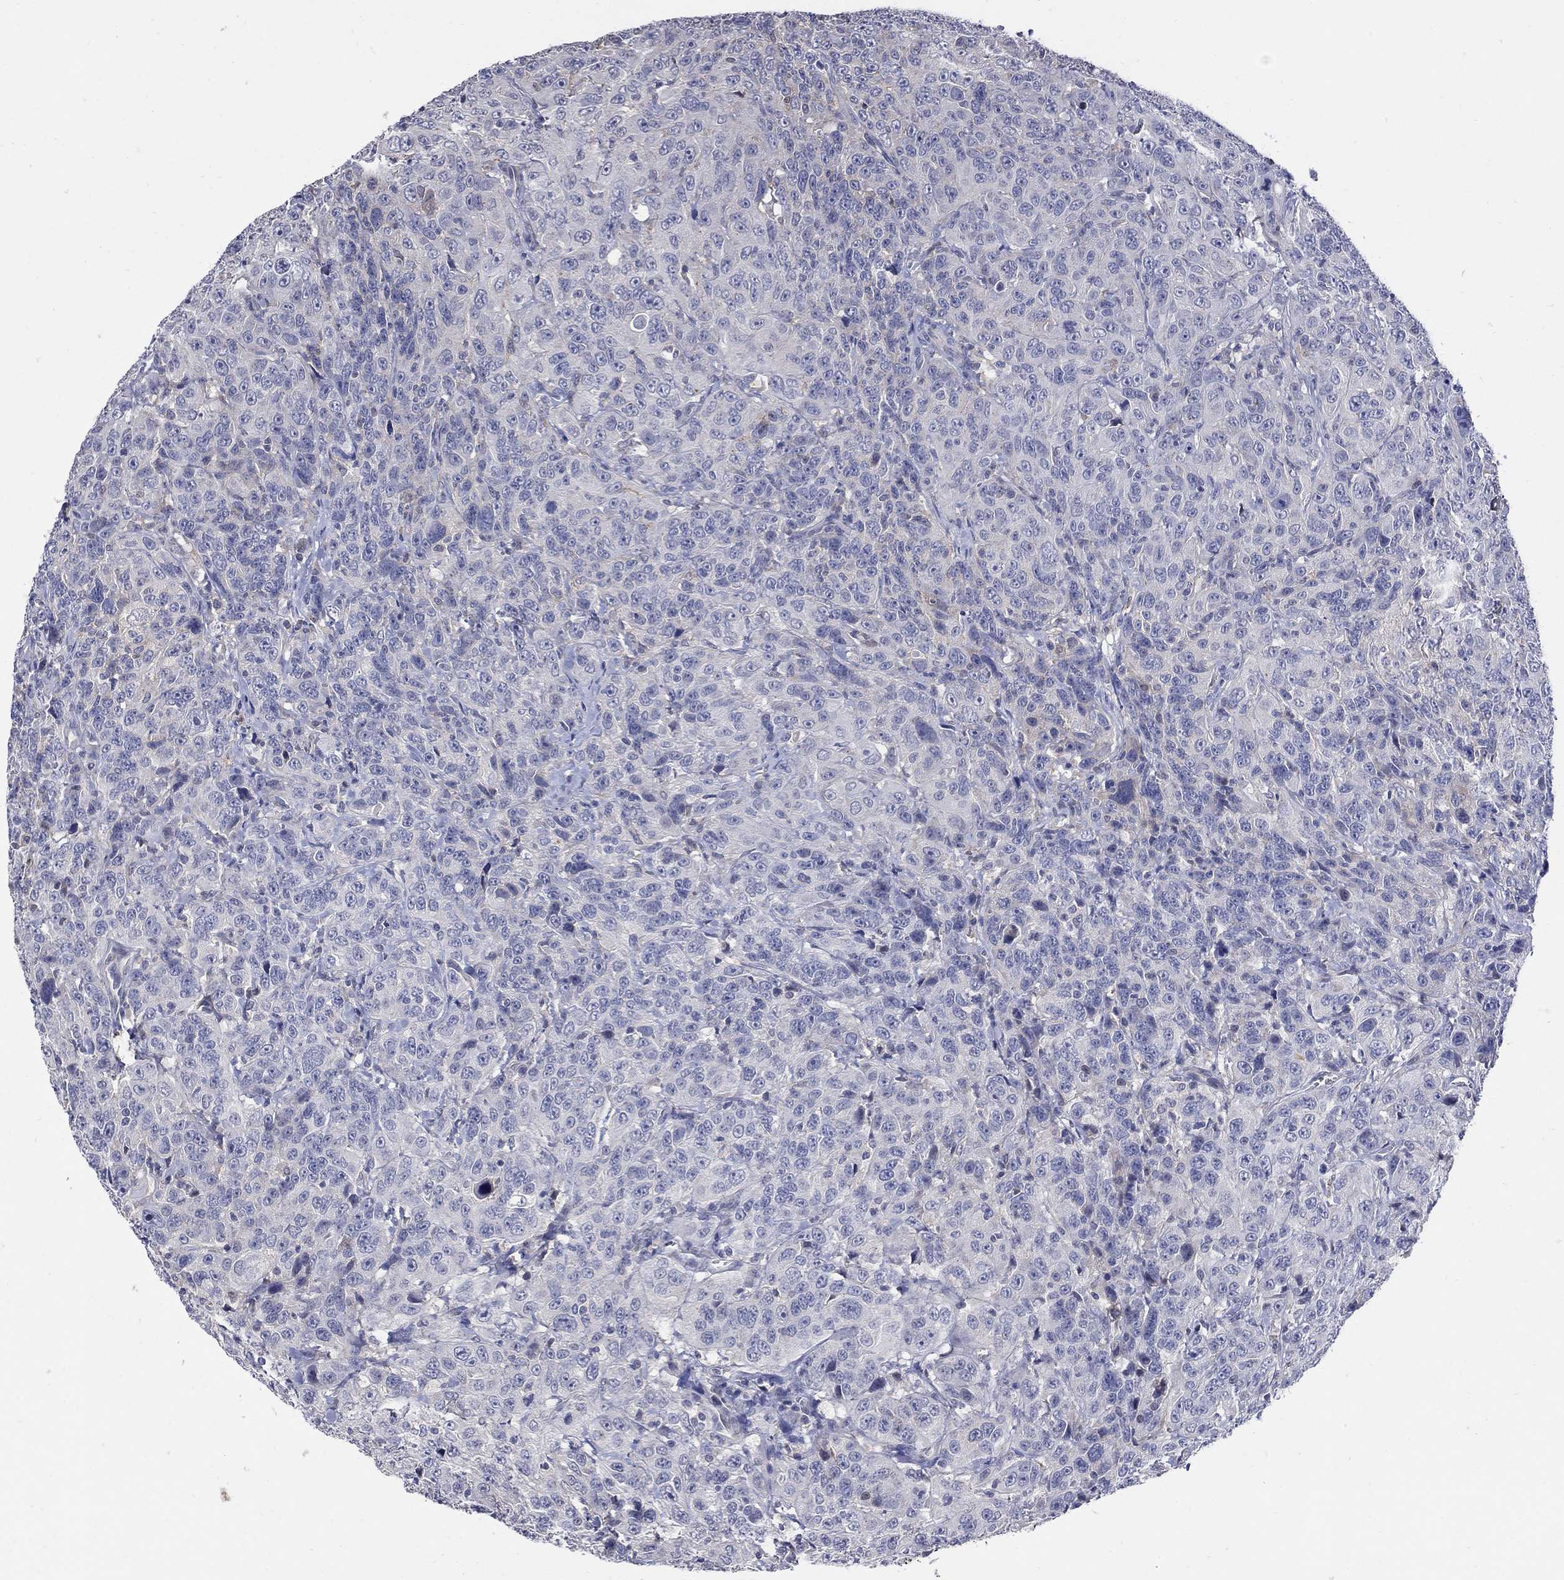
{"staining": {"intensity": "negative", "quantity": "none", "location": "none"}, "tissue": "urothelial cancer", "cell_type": "Tumor cells", "image_type": "cancer", "snomed": [{"axis": "morphology", "description": "Urothelial carcinoma, NOS"}, {"axis": "morphology", "description": "Urothelial carcinoma, High grade"}, {"axis": "topography", "description": "Urinary bladder"}], "caption": "Immunohistochemical staining of human urothelial cancer reveals no significant positivity in tumor cells.", "gene": "CETN1", "patient": {"sex": "female", "age": 73}}